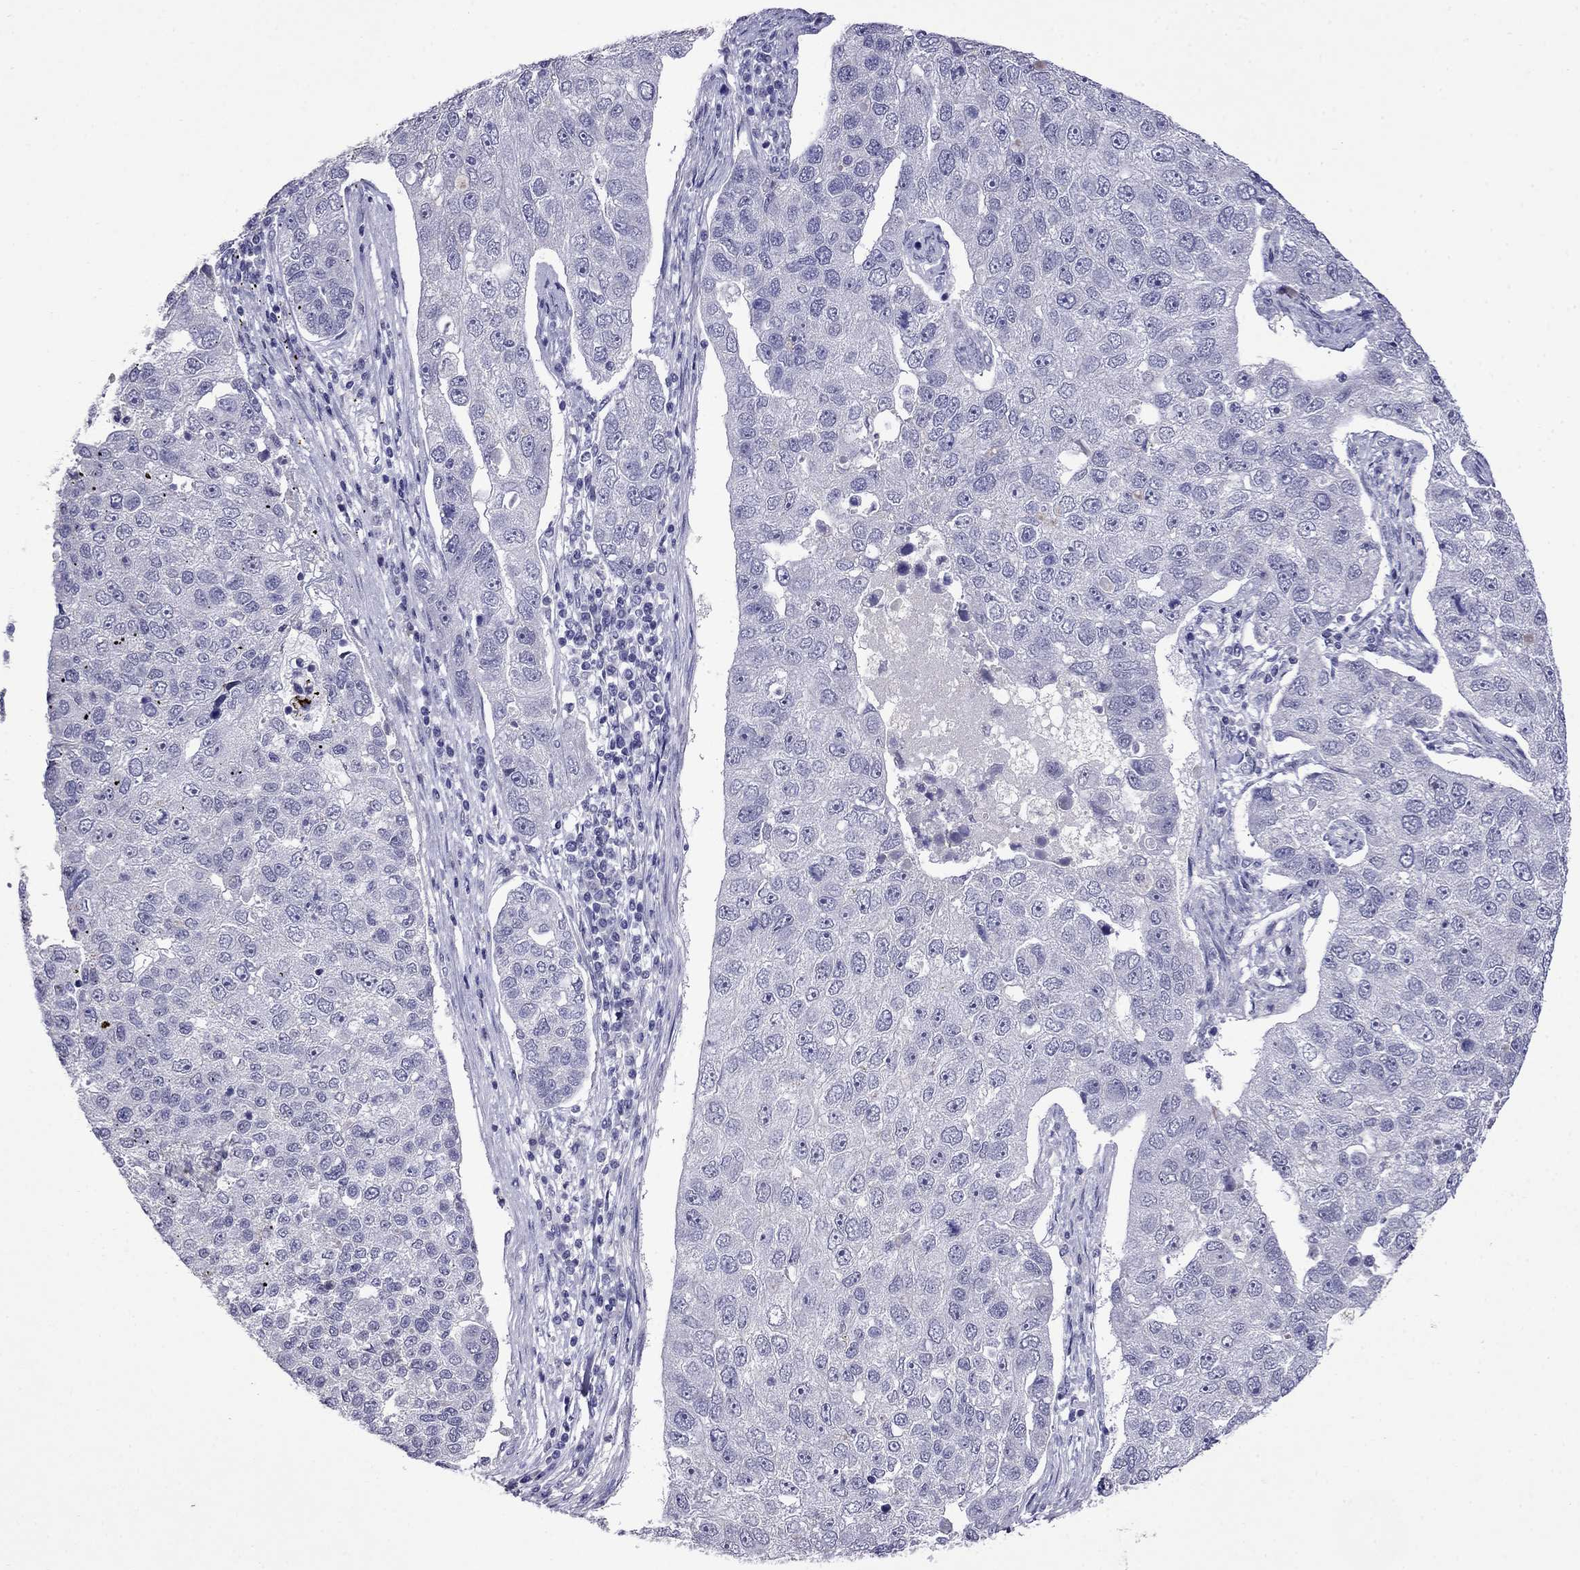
{"staining": {"intensity": "negative", "quantity": "none", "location": "none"}, "tissue": "pancreatic cancer", "cell_type": "Tumor cells", "image_type": "cancer", "snomed": [{"axis": "morphology", "description": "Adenocarcinoma, NOS"}, {"axis": "topography", "description": "Pancreas"}], "caption": "High magnification brightfield microscopy of adenocarcinoma (pancreatic) stained with DAB (brown) and counterstained with hematoxylin (blue): tumor cells show no significant positivity.", "gene": "STAR", "patient": {"sex": "female", "age": 61}}